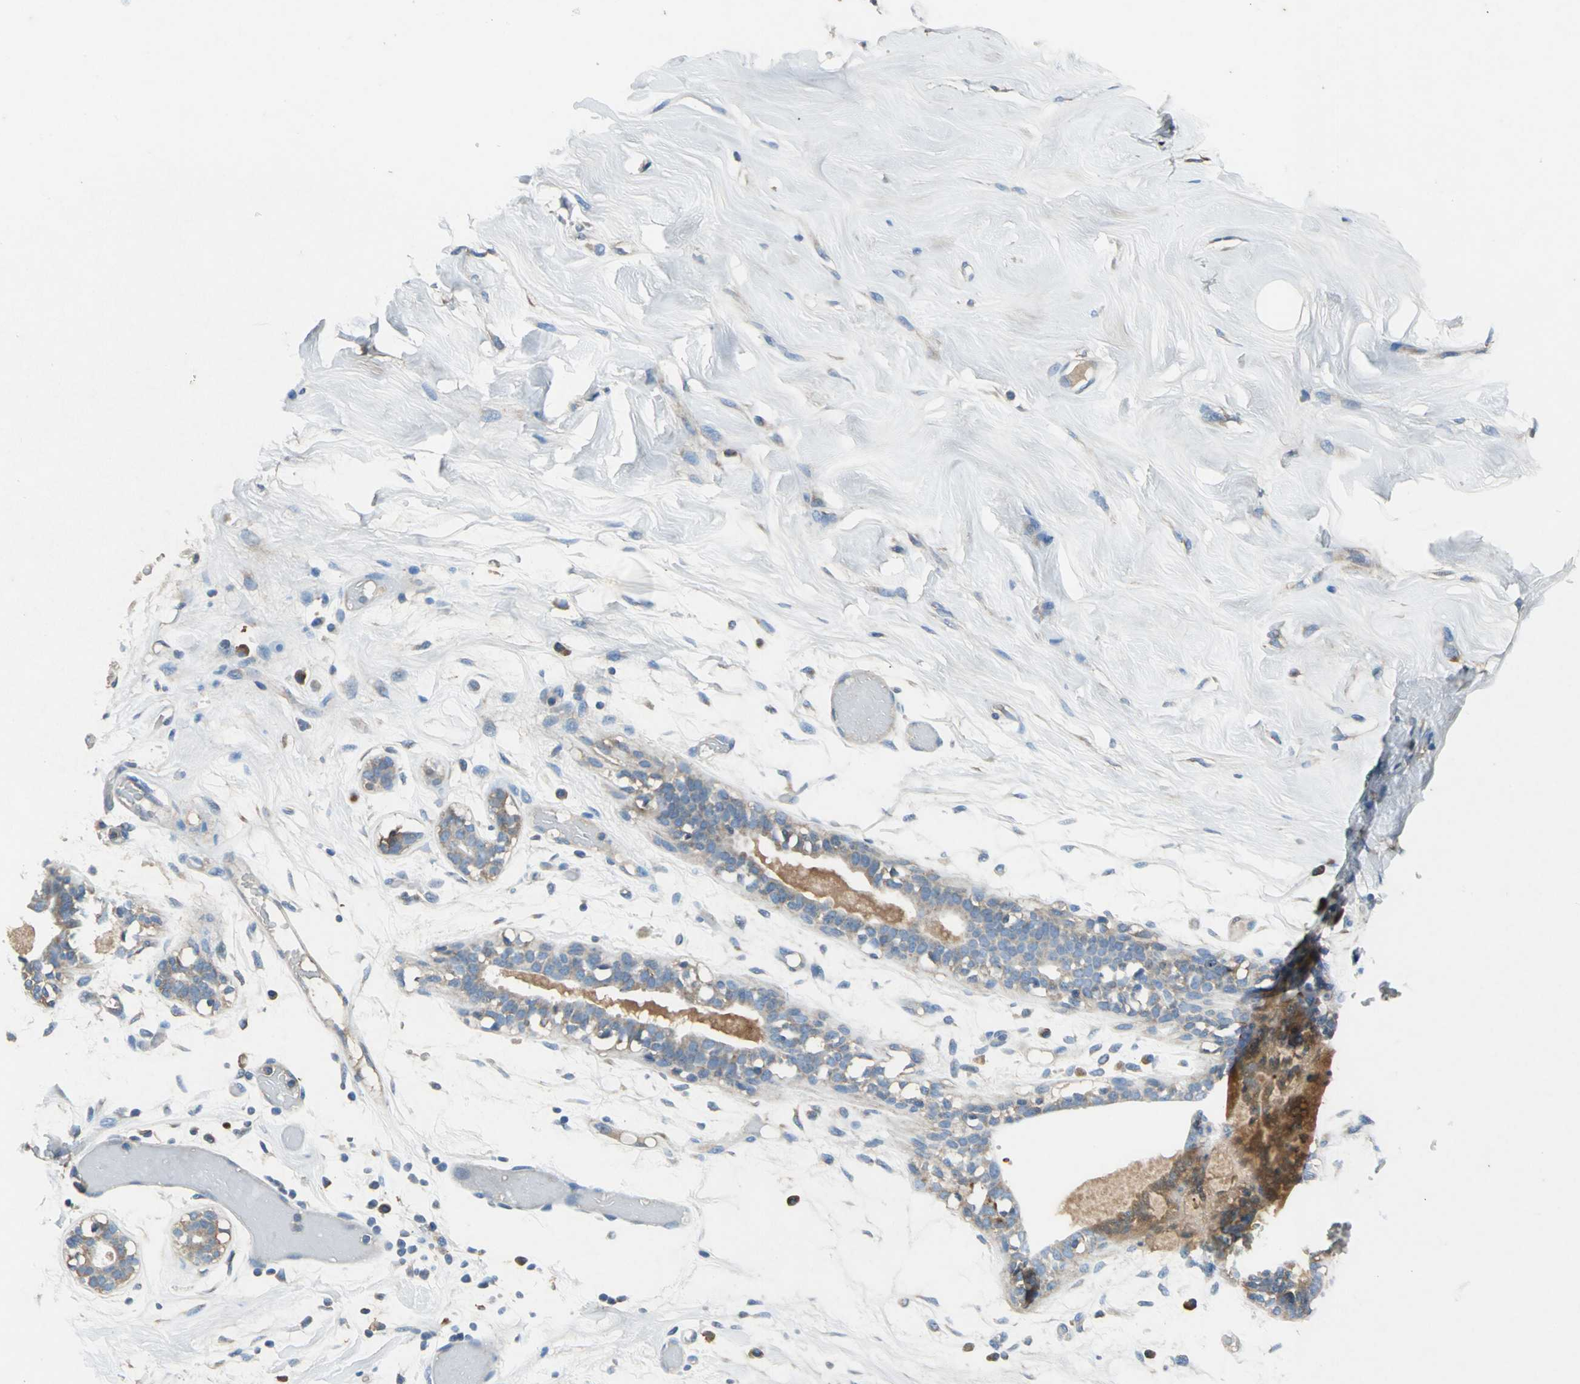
{"staining": {"intensity": "negative", "quantity": "none", "location": "none"}, "tissue": "breast", "cell_type": "Adipocytes", "image_type": "normal", "snomed": [{"axis": "morphology", "description": "Normal tissue, NOS"}, {"axis": "topography", "description": "Breast"}, {"axis": "topography", "description": "Soft tissue"}], "caption": "This is an immunohistochemistry (IHC) micrograph of benign human breast. There is no positivity in adipocytes.", "gene": "HEPH", "patient": {"sex": "female", "age": 25}}